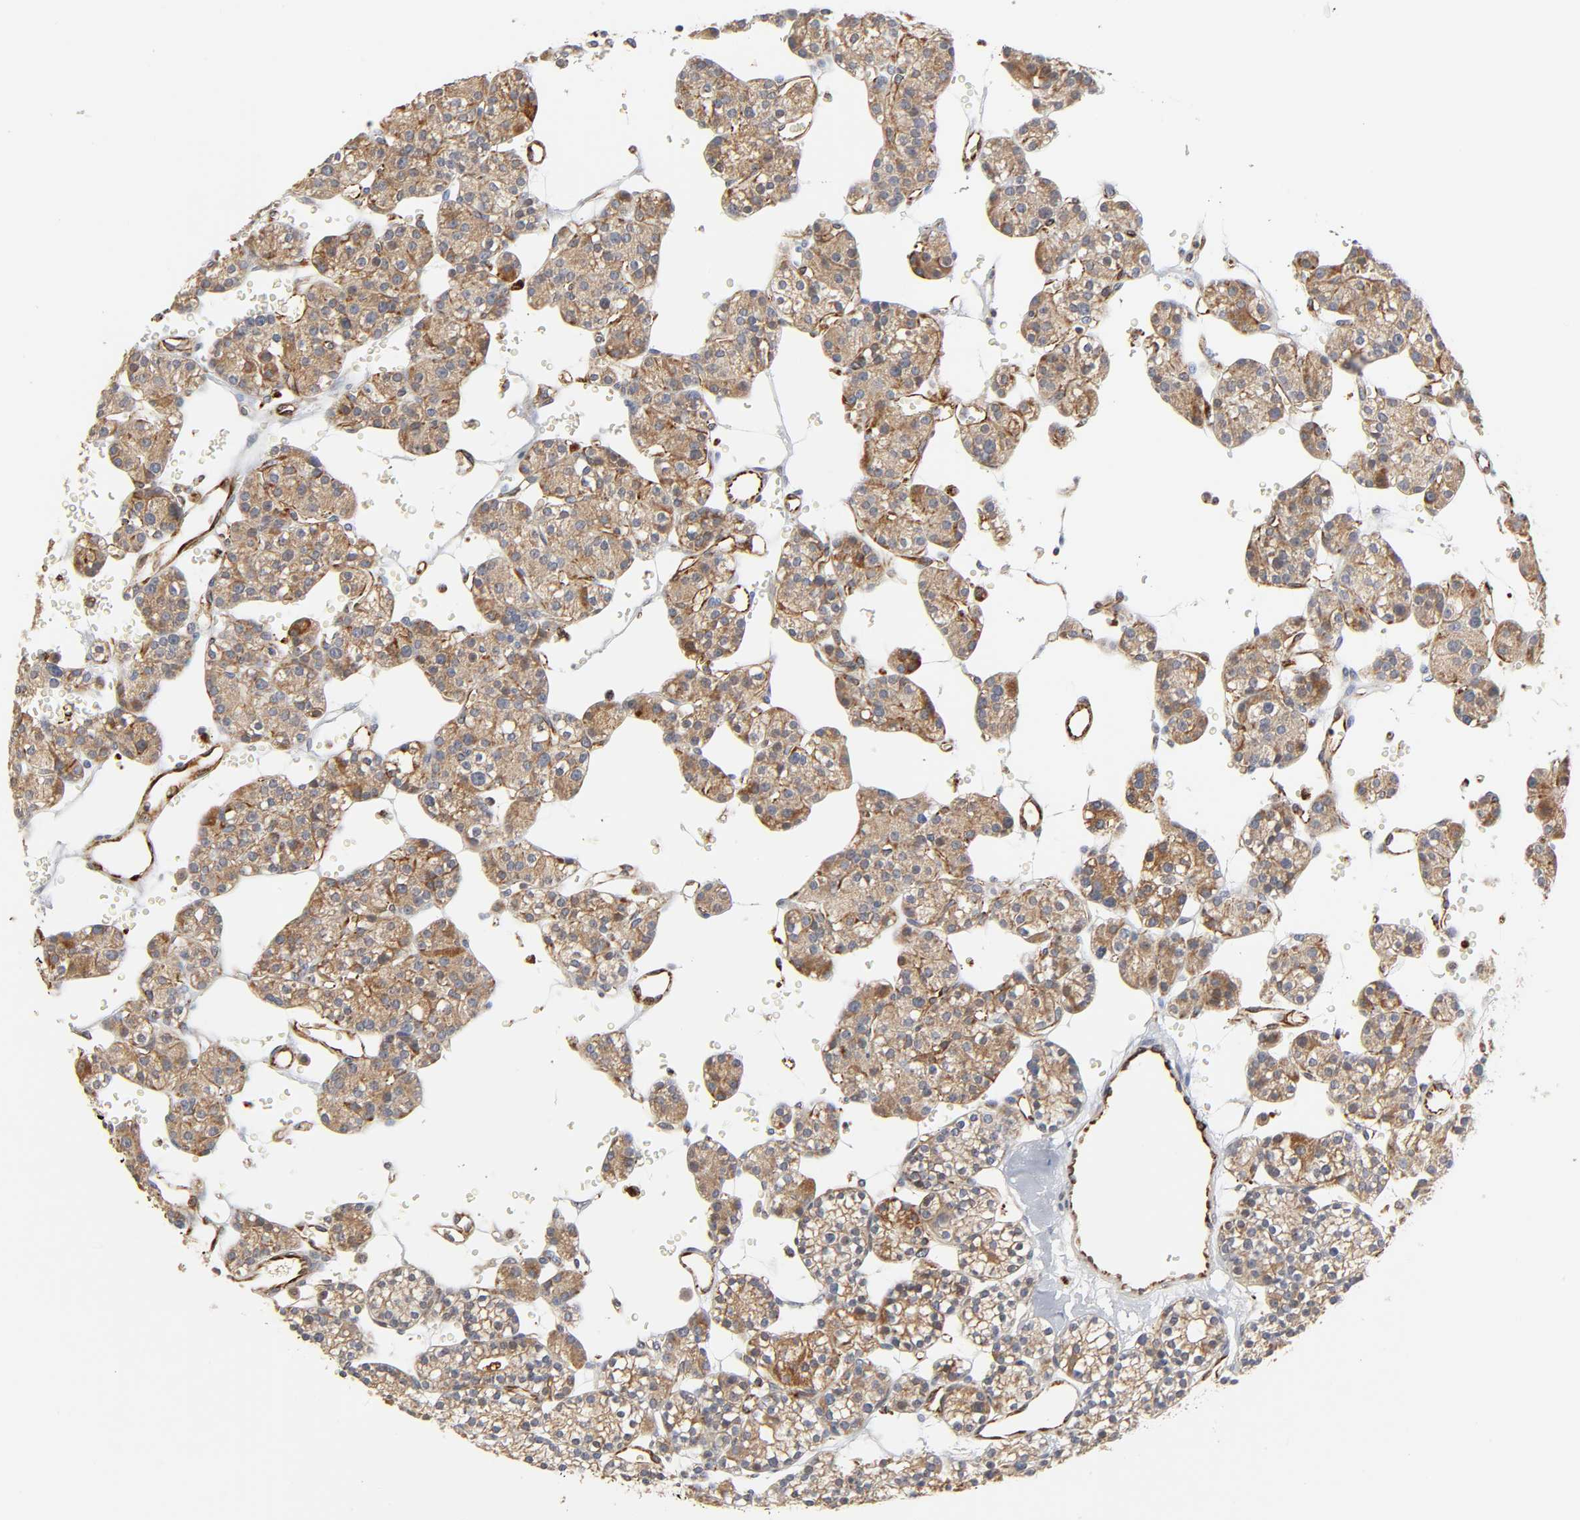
{"staining": {"intensity": "moderate", "quantity": ">75%", "location": "cytoplasmic/membranous"}, "tissue": "parathyroid gland", "cell_type": "Glandular cells", "image_type": "normal", "snomed": [{"axis": "morphology", "description": "Normal tissue, NOS"}, {"axis": "topography", "description": "Parathyroid gland"}], "caption": "Immunohistochemistry (IHC) micrograph of benign parathyroid gland stained for a protein (brown), which reveals medium levels of moderate cytoplasmic/membranous staining in about >75% of glandular cells.", "gene": "REEP5", "patient": {"sex": "female", "age": 64}}